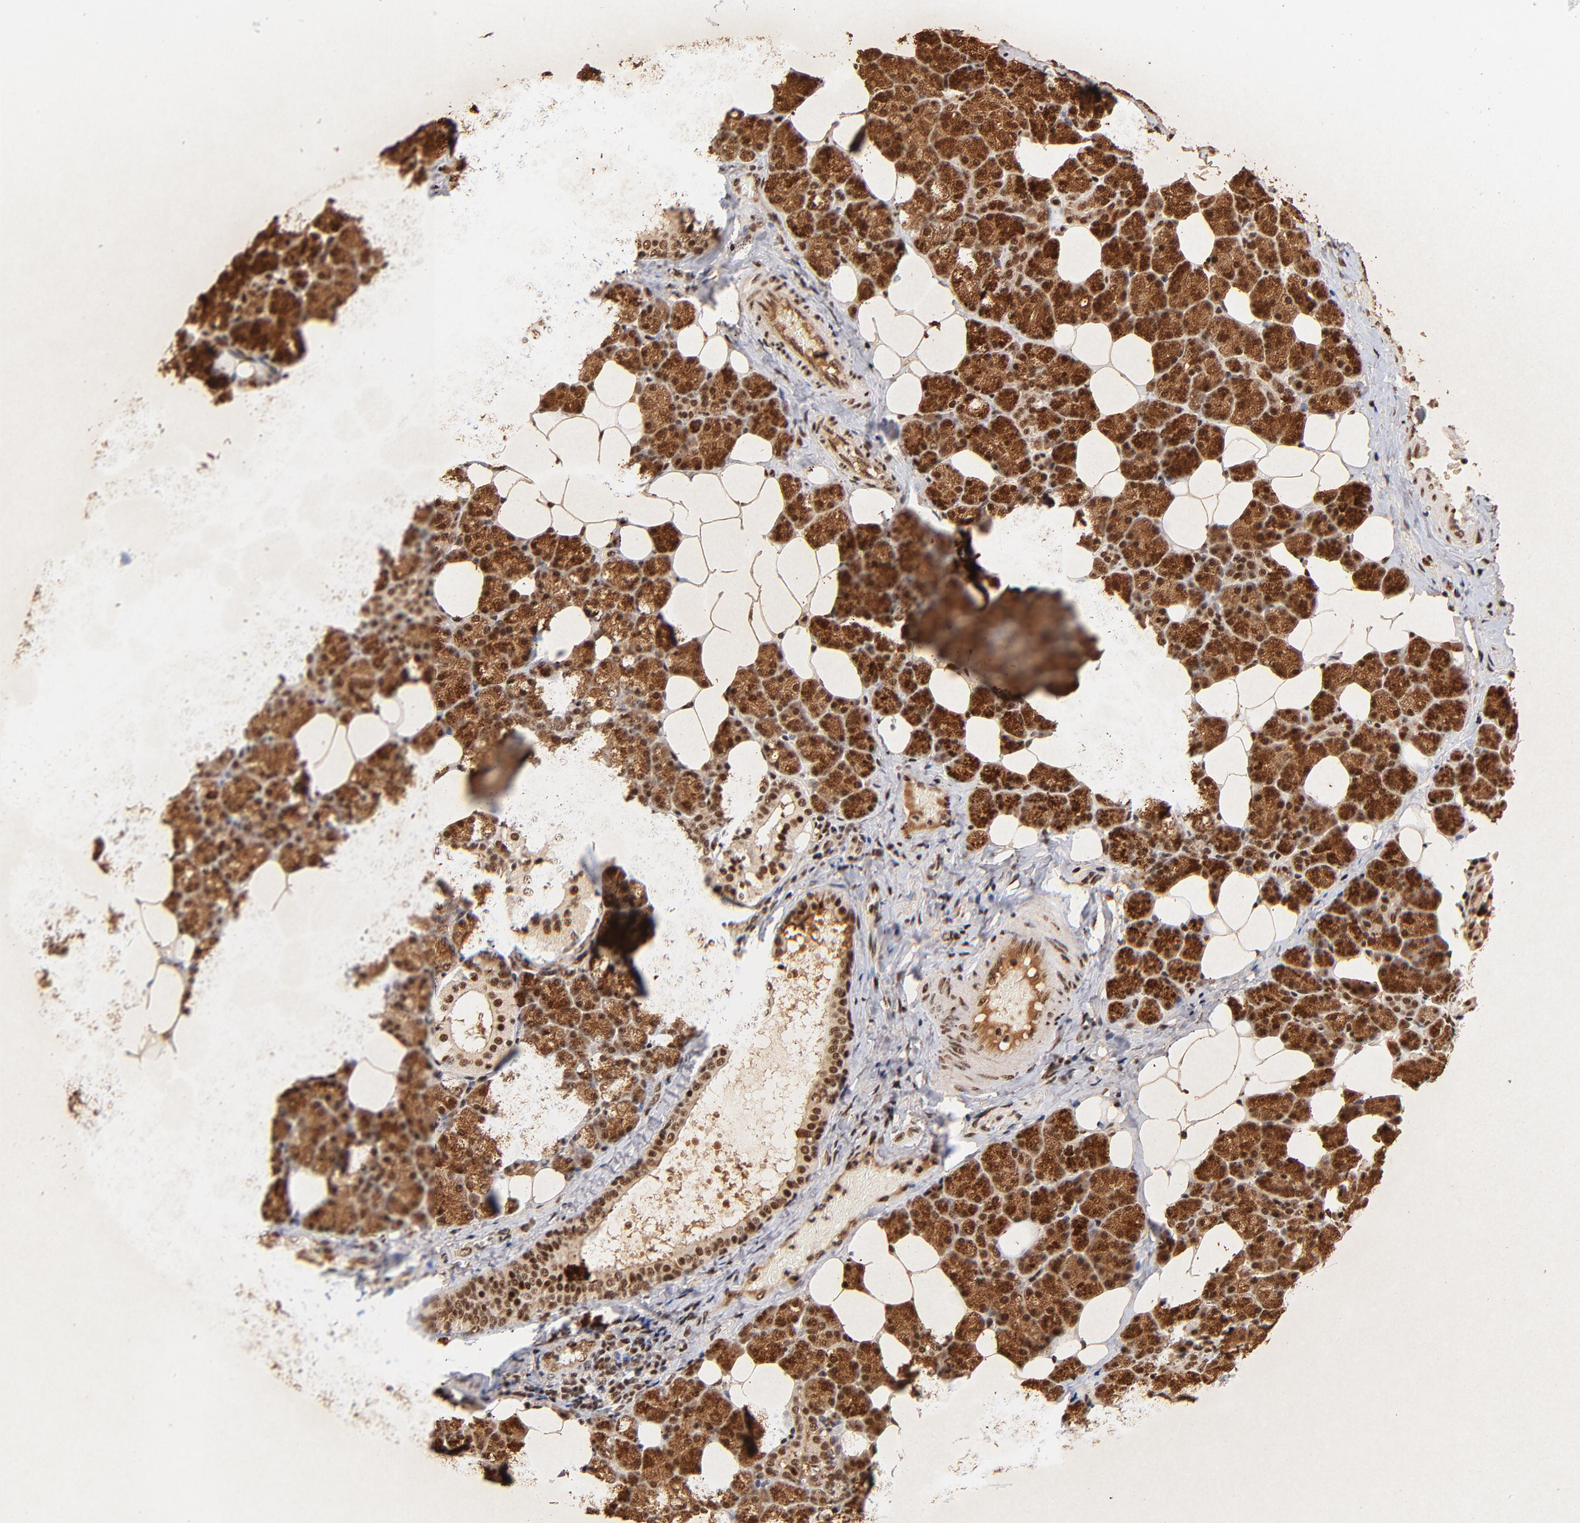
{"staining": {"intensity": "strong", "quantity": ">75%", "location": "cytoplasmic/membranous,nuclear"}, "tissue": "salivary gland", "cell_type": "Glandular cells", "image_type": "normal", "snomed": [{"axis": "morphology", "description": "Normal tissue, NOS"}, {"axis": "topography", "description": "Lymph node"}, {"axis": "topography", "description": "Salivary gland"}], "caption": "Salivary gland stained with immunohistochemistry shows strong cytoplasmic/membranous,nuclear expression in about >75% of glandular cells.", "gene": "MED12", "patient": {"sex": "male", "age": 8}}